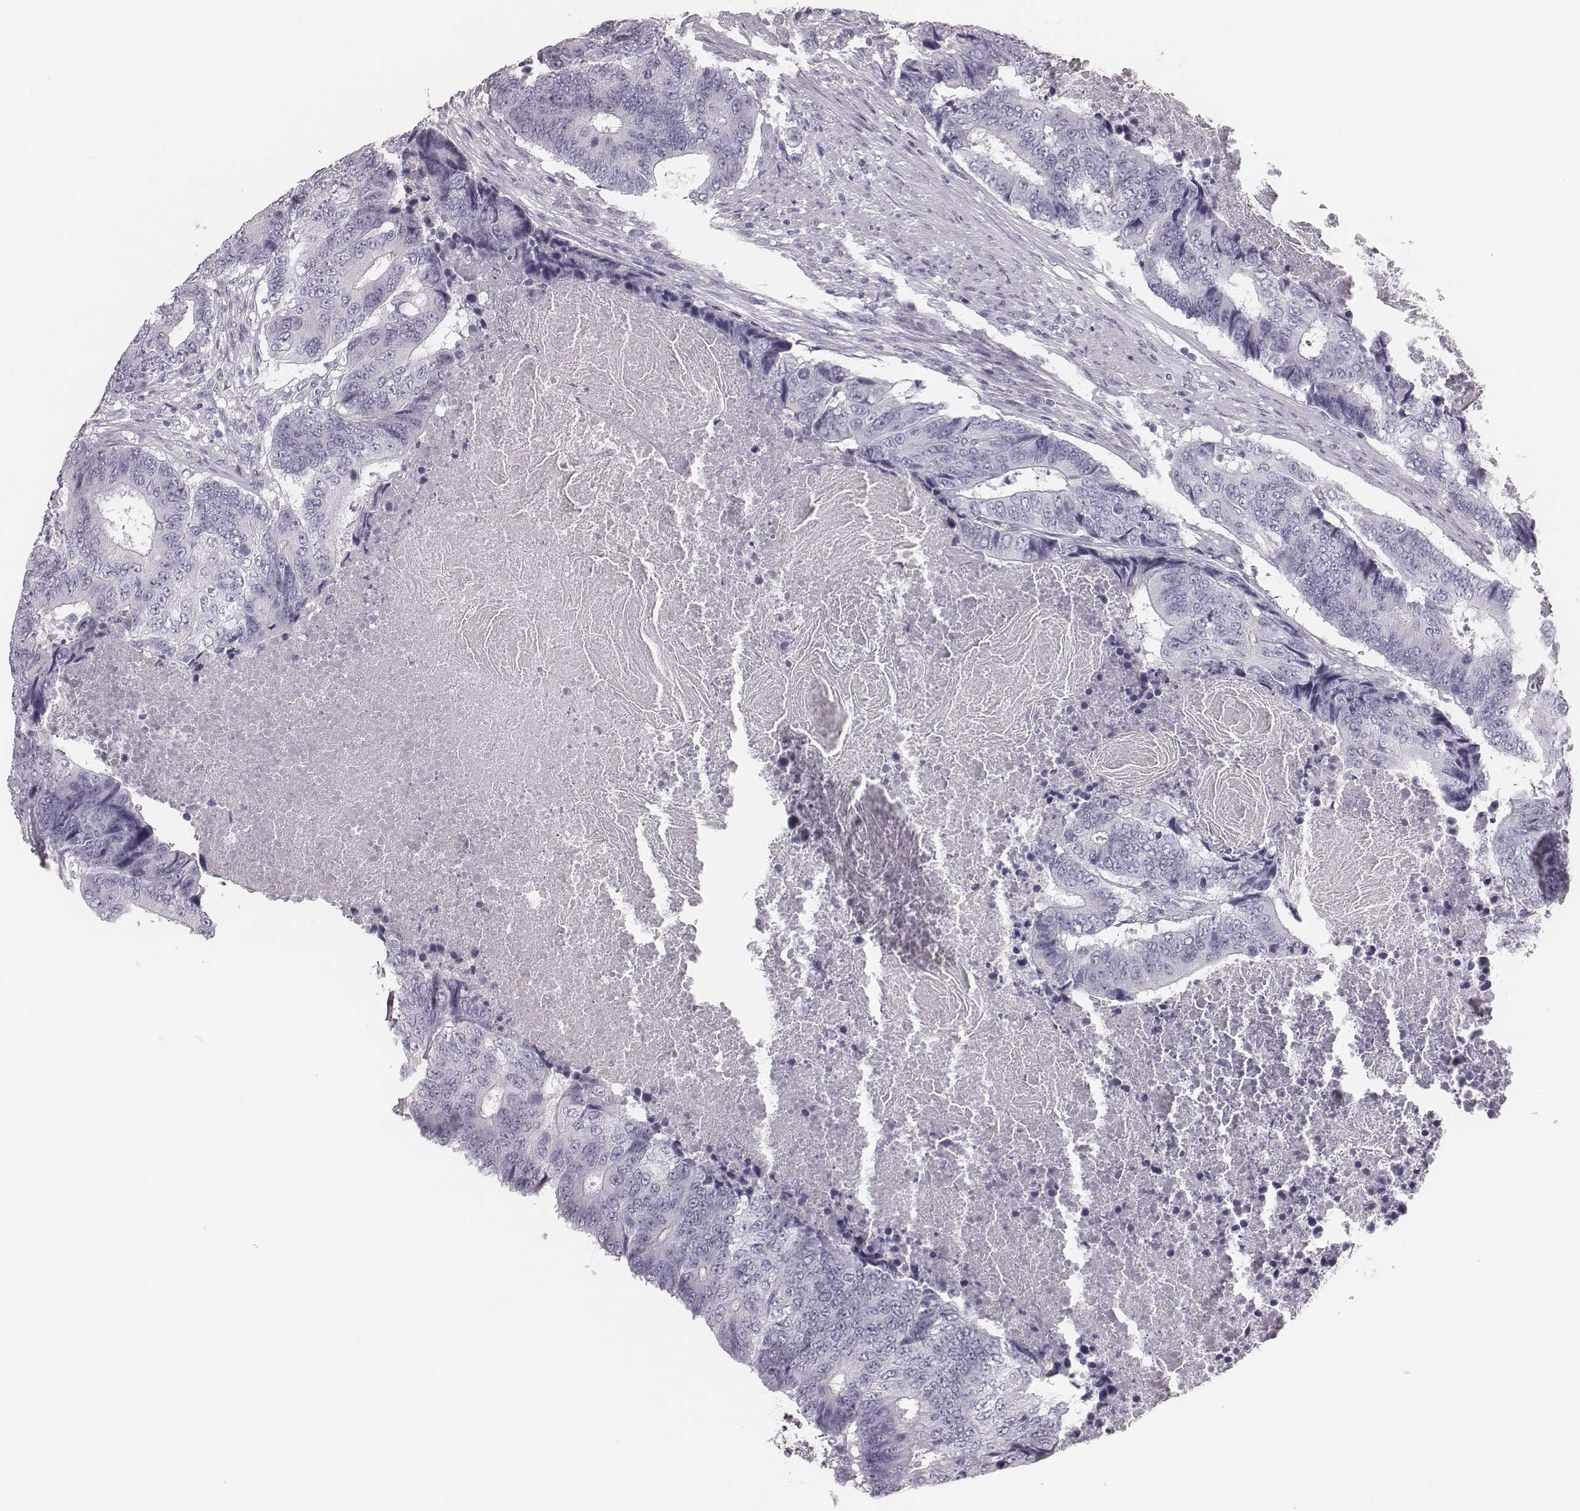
{"staining": {"intensity": "negative", "quantity": "none", "location": "none"}, "tissue": "colorectal cancer", "cell_type": "Tumor cells", "image_type": "cancer", "snomed": [{"axis": "morphology", "description": "Adenocarcinoma, NOS"}, {"axis": "topography", "description": "Colon"}], "caption": "Protein analysis of colorectal cancer (adenocarcinoma) reveals no significant positivity in tumor cells. (DAB IHC with hematoxylin counter stain).", "gene": "CSH1", "patient": {"sex": "female", "age": 48}}